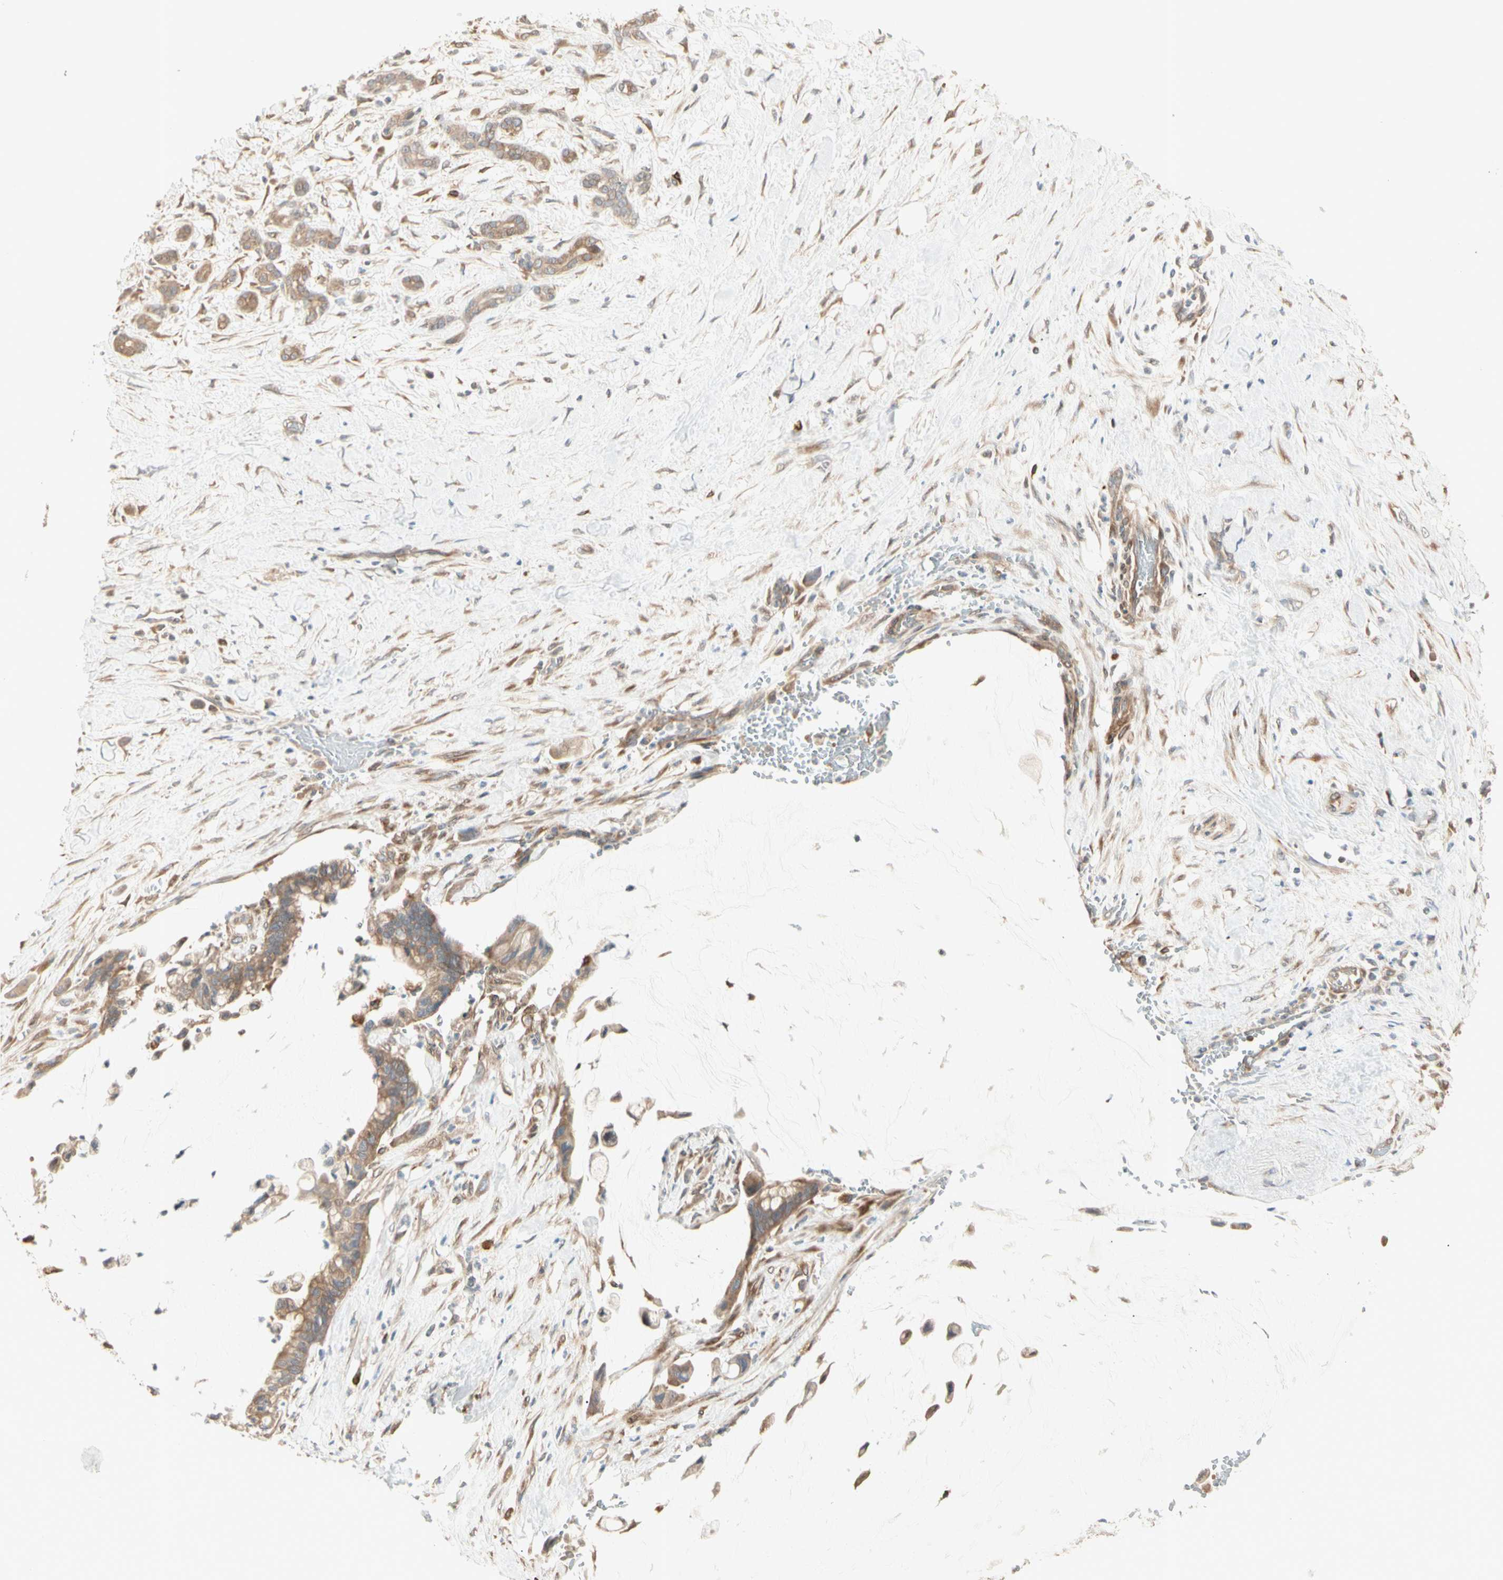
{"staining": {"intensity": "moderate", "quantity": ">75%", "location": "cytoplasmic/membranous"}, "tissue": "pancreatic cancer", "cell_type": "Tumor cells", "image_type": "cancer", "snomed": [{"axis": "morphology", "description": "Adenocarcinoma, NOS"}, {"axis": "topography", "description": "Pancreas"}], "caption": "Pancreatic adenocarcinoma tissue shows moderate cytoplasmic/membranous positivity in about >75% of tumor cells, visualized by immunohistochemistry. (Stains: DAB in brown, nuclei in blue, Microscopy: brightfield microscopy at high magnification).", "gene": "IRAG1", "patient": {"sex": "male", "age": 41}}